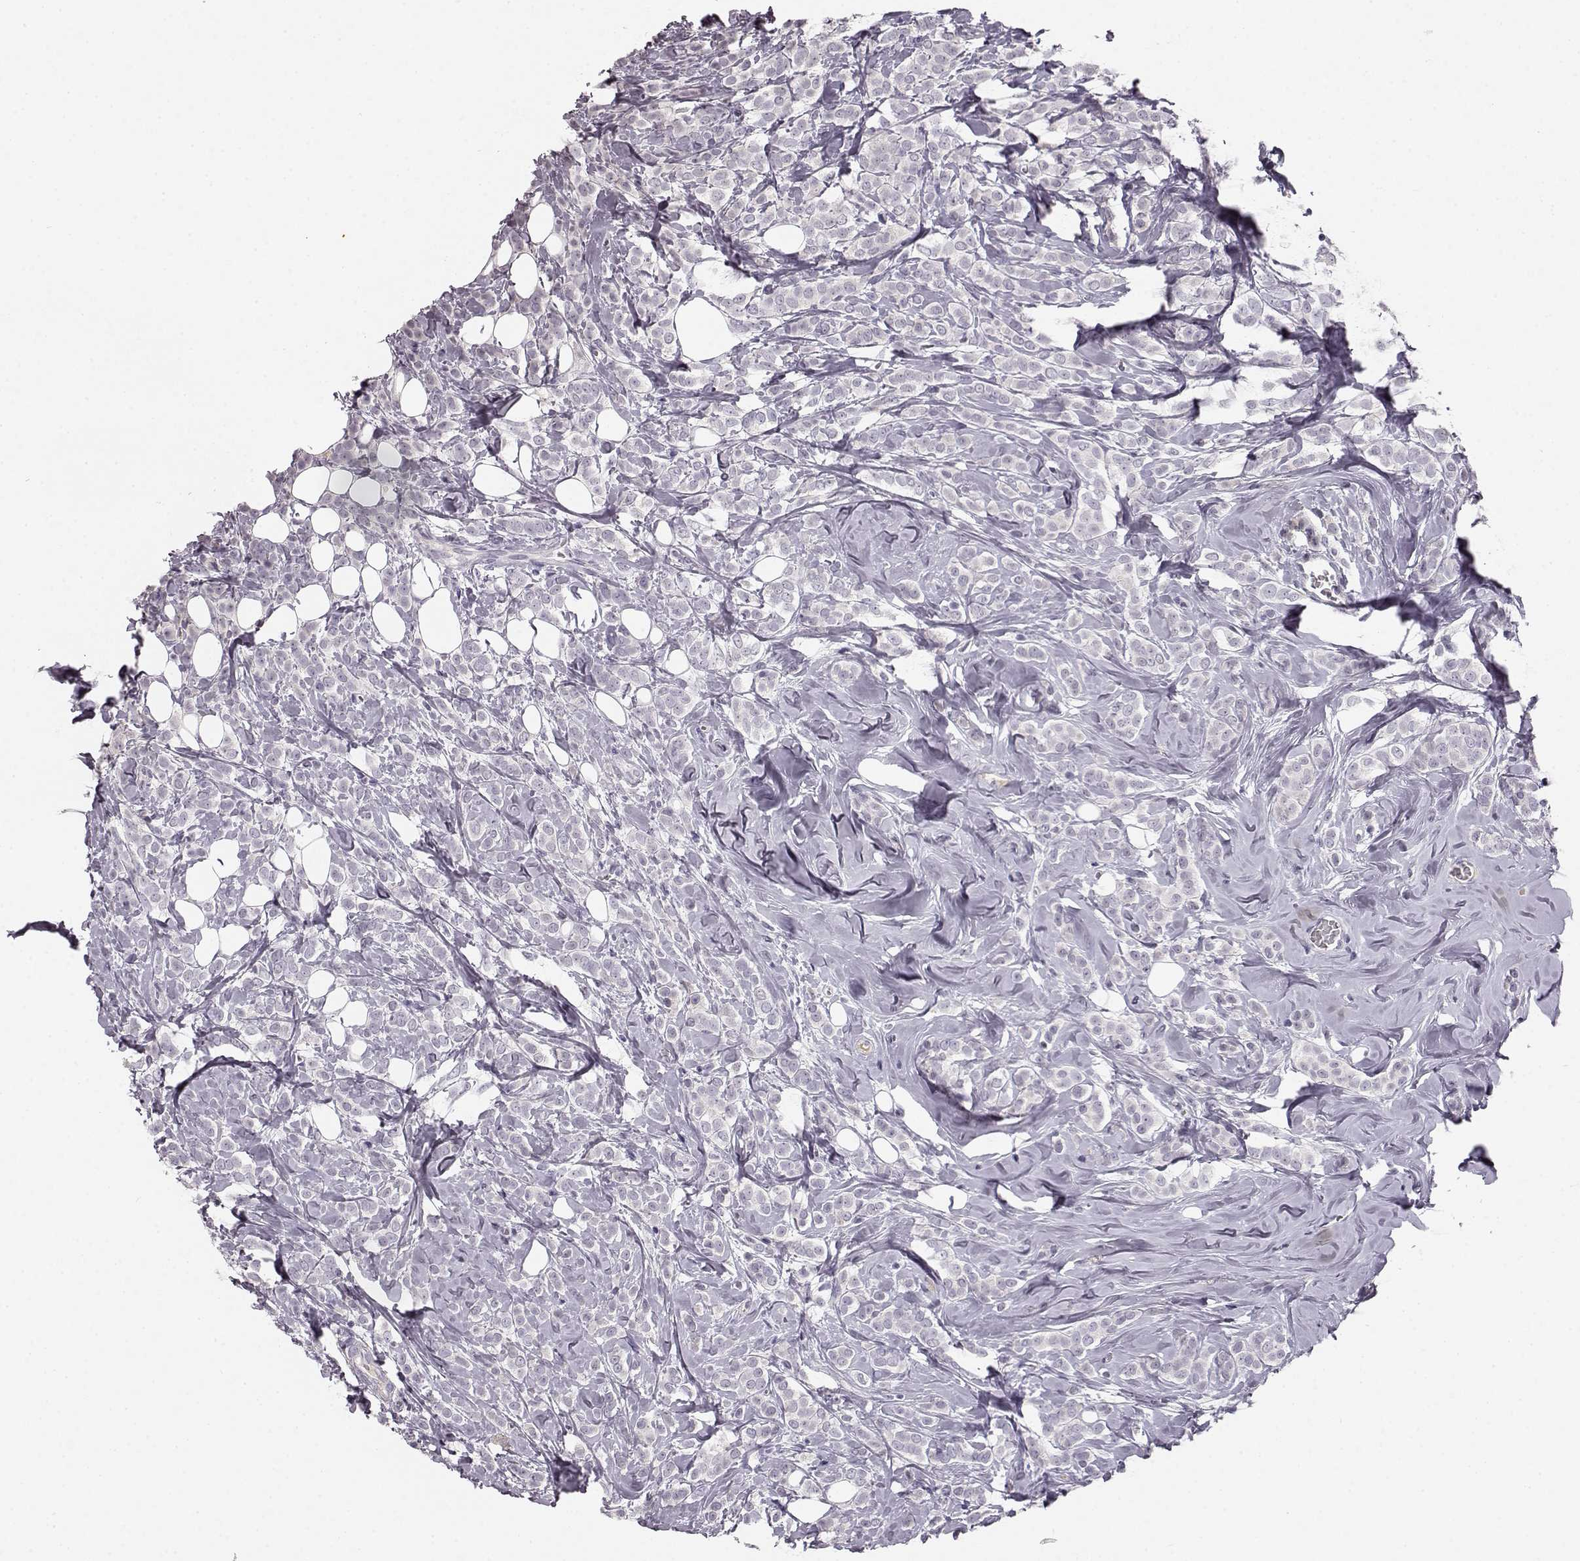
{"staining": {"intensity": "negative", "quantity": "none", "location": "none"}, "tissue": "breast cancer", "cell_type": "Tumor cells", "image_type": "cancer", "snomed": [{"axis": "morphology", "description": "Lobular carcinoma"}, {"axis": "topography", "description": "Breast"}], "caption": "Immunohistochemistry (IHC) histopathology image of neoplastic tissue: lobular carcinoma (breast) stained with DAB (3,3'-diaminobenzidine) exhibits no significant protein positivity in tumor cells. Brightfield microscopy of immunohistochemistry stained with DAB (brown) and hematoxylin (blue), captured at high magnification.", "gene": "KIAA0319", "patient": {"sex": "female", "age": 49}}